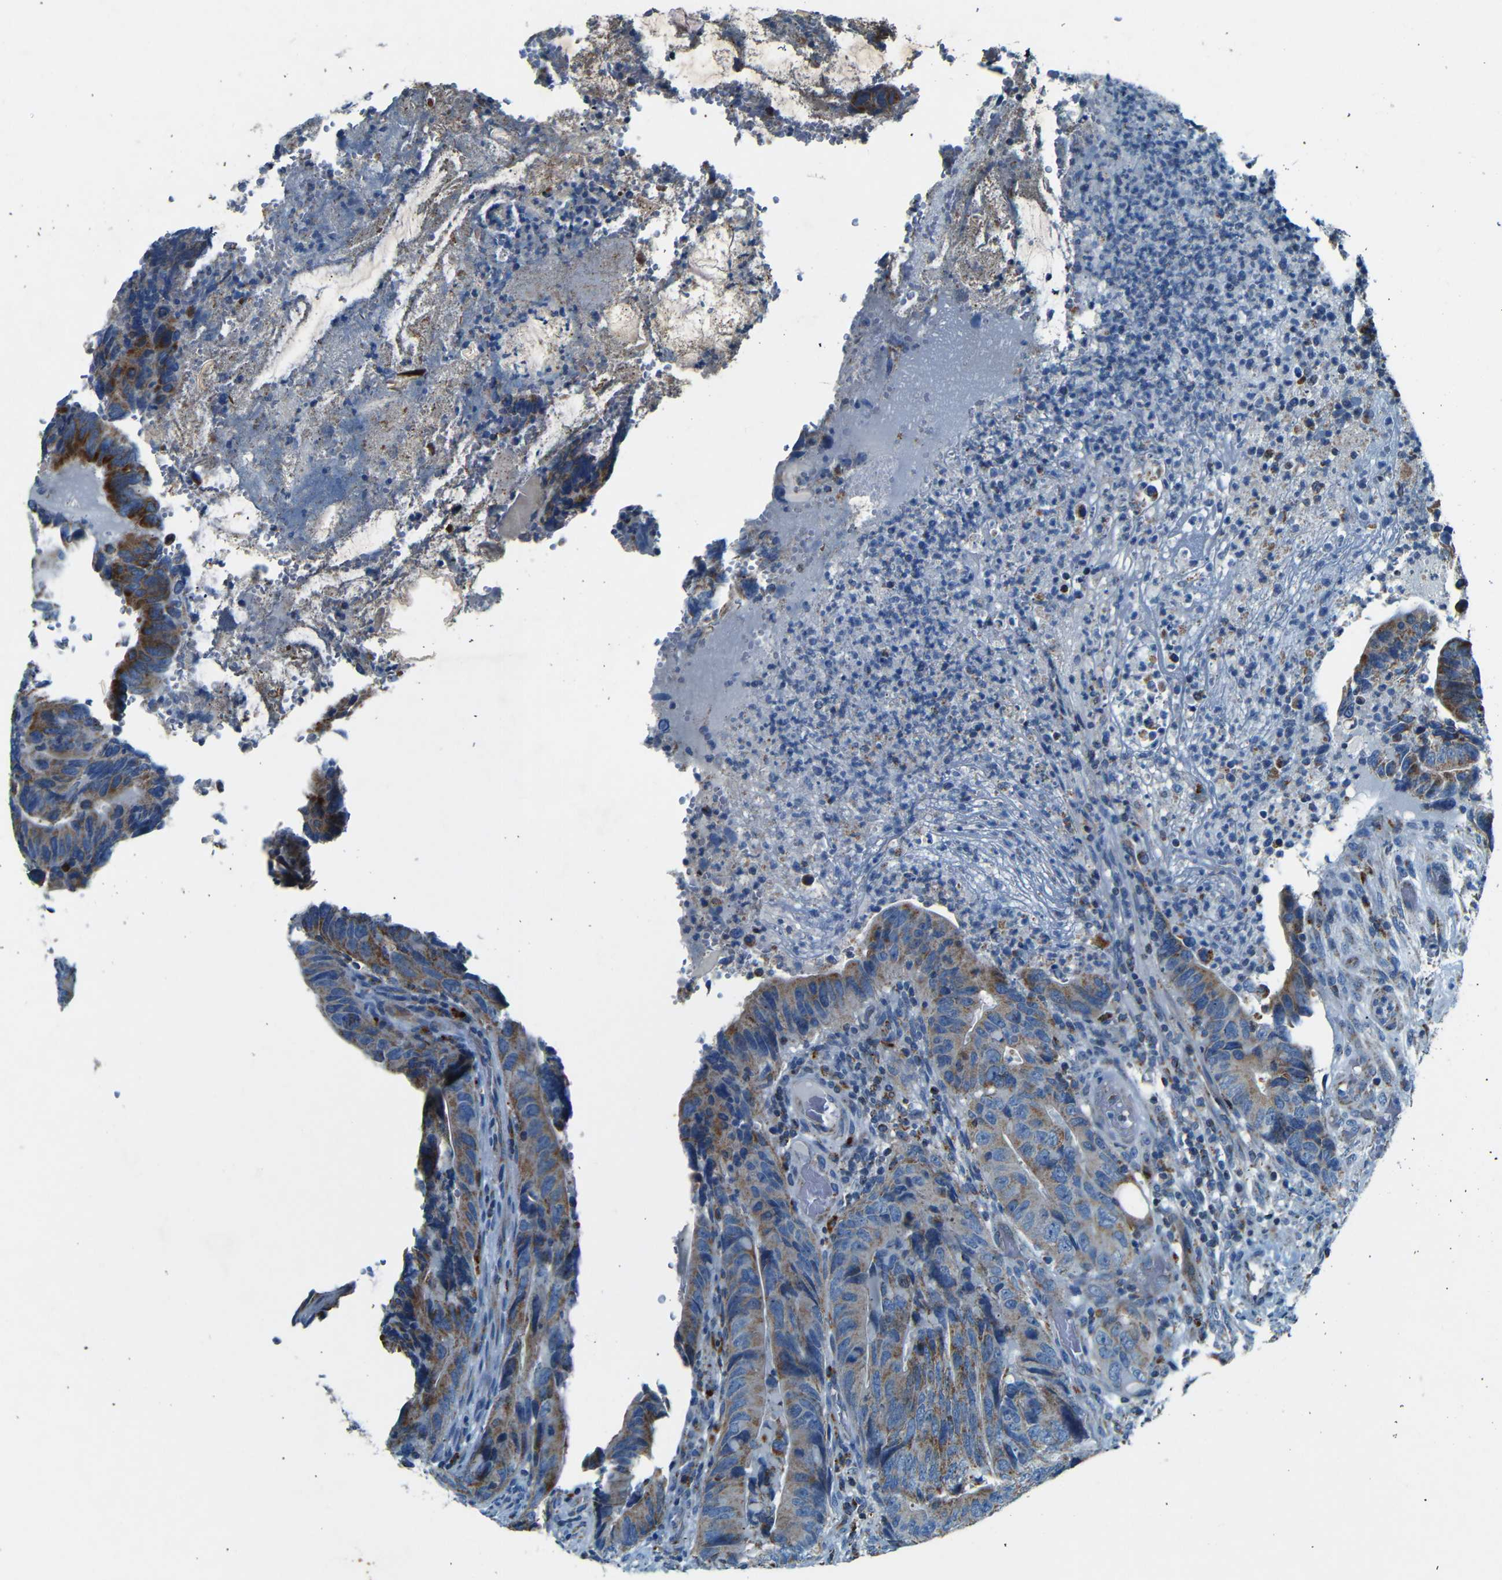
{"staining": {"intensity": "strong", "quantity": "25%-75%", "location": "cytoplasmic/membranous"}, "tissue": "colorectal cancer", "cell_type": "Tumor cells", "image_type": "cancer", "snomed": [{"axis": "morphology", "description": "Normal tissue, NOS"}, {"axis": "morphology", "description": "Adenocarcinoma, NOS"}, {"axis": "topography", "description": "Colon"}], "caption": "Immunohistochemistry (IHC) micrograph of human colorectal adenocarcinoma stained for a protein (brown), which displays high levels of strong cytoplasmic/membranous expression in approximately 25%-75% of tumor cells.", "gene": "WSCD2", "patient": {"sex": "male", "age": 56}}